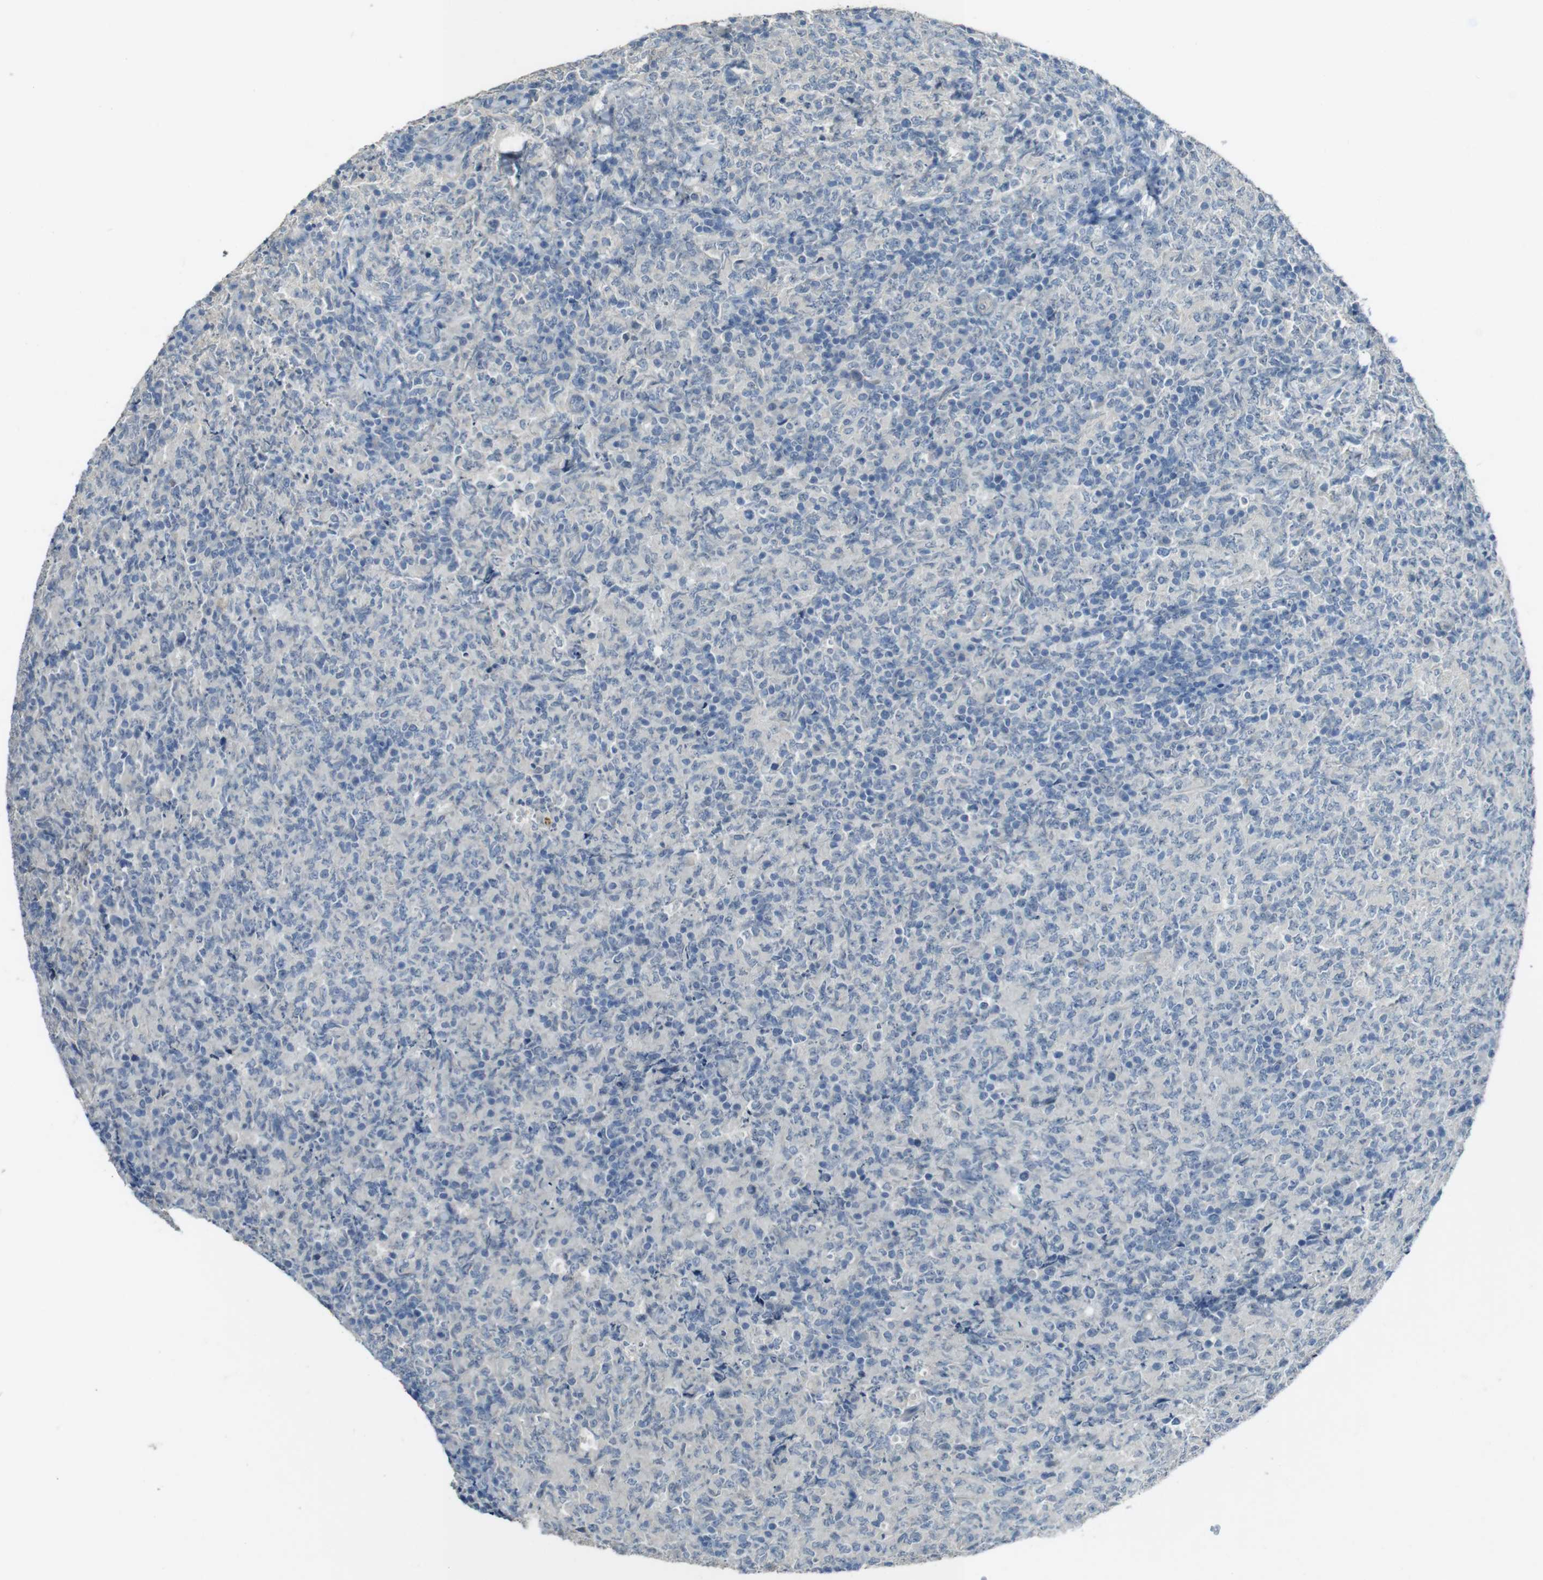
{"staining": {"intensity": "negative", "quantity": "none", "location": "none"}, "tissue": "lymphoma", "cell_type": "Tumor cells", "image_type": "cancer", "snomed": [{"axis": "morphology", "description": "Malignant lymphoma, non-Hodgkin's type, High grade"}, {"axis": "topography", "description": "Tonsil"}], "caption": "Lymphoma stained for a protein using immunohistochemistry demonstrates no expression tumor cells.", "gene": "ENTPD7", "patient": {"sex": "female", "age": 36}}